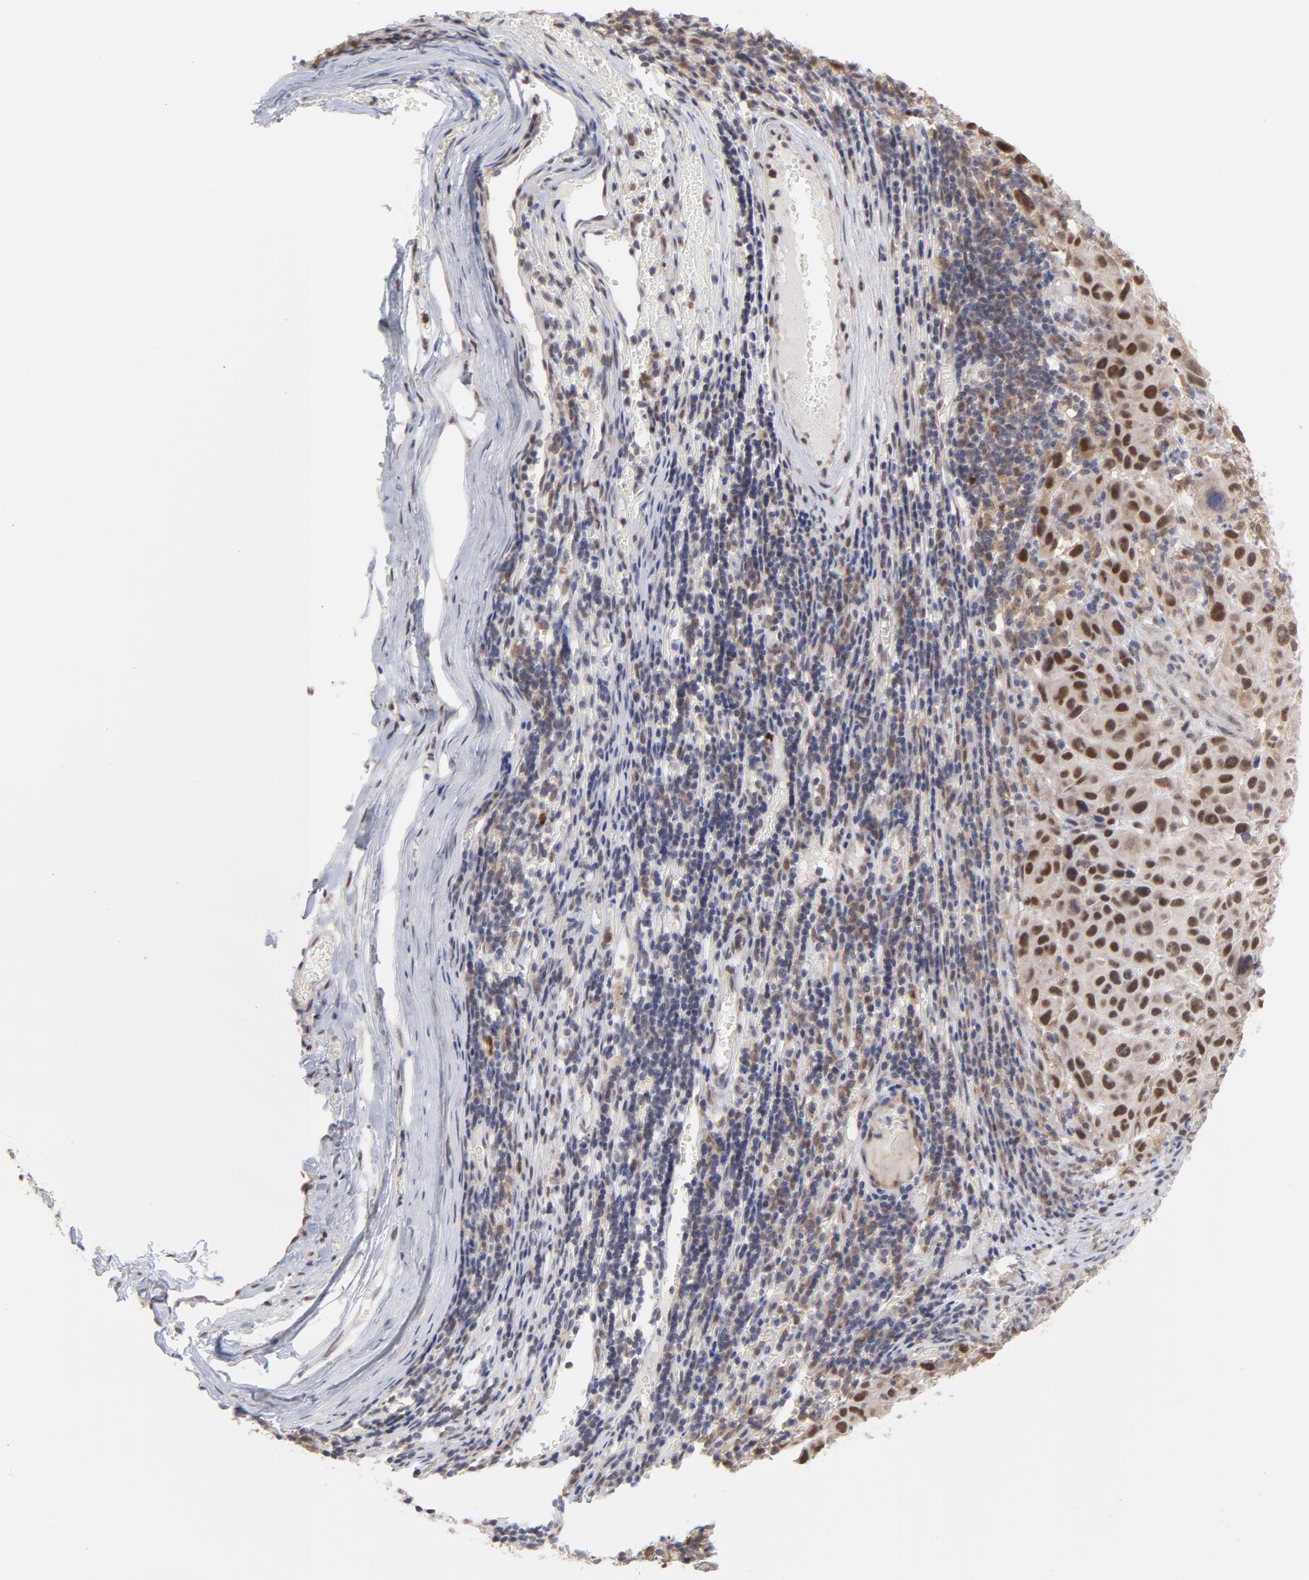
{"staining": {"intensity": "moderate", "quantity": ">75%", "location": "nuclear"}, "tissue": "melanoma", "cell_type": "Tumor cells", "image_type": "cancer", "snomed": [{"axis": "morphology", "description": "Malignant melanoma, Metastatic site"}, {"axis": "topography", "description": "Lymph node"}], "caption": "This micrograph reveals melanoma stained with immunohistochemistry to label a protein in brown. The nuclear of tumor cells show moderate positivity for the protein. Nuclei are counter-stained blue.", "gene": "OAS1", "patient": {"sex": "male", "age": 61}}